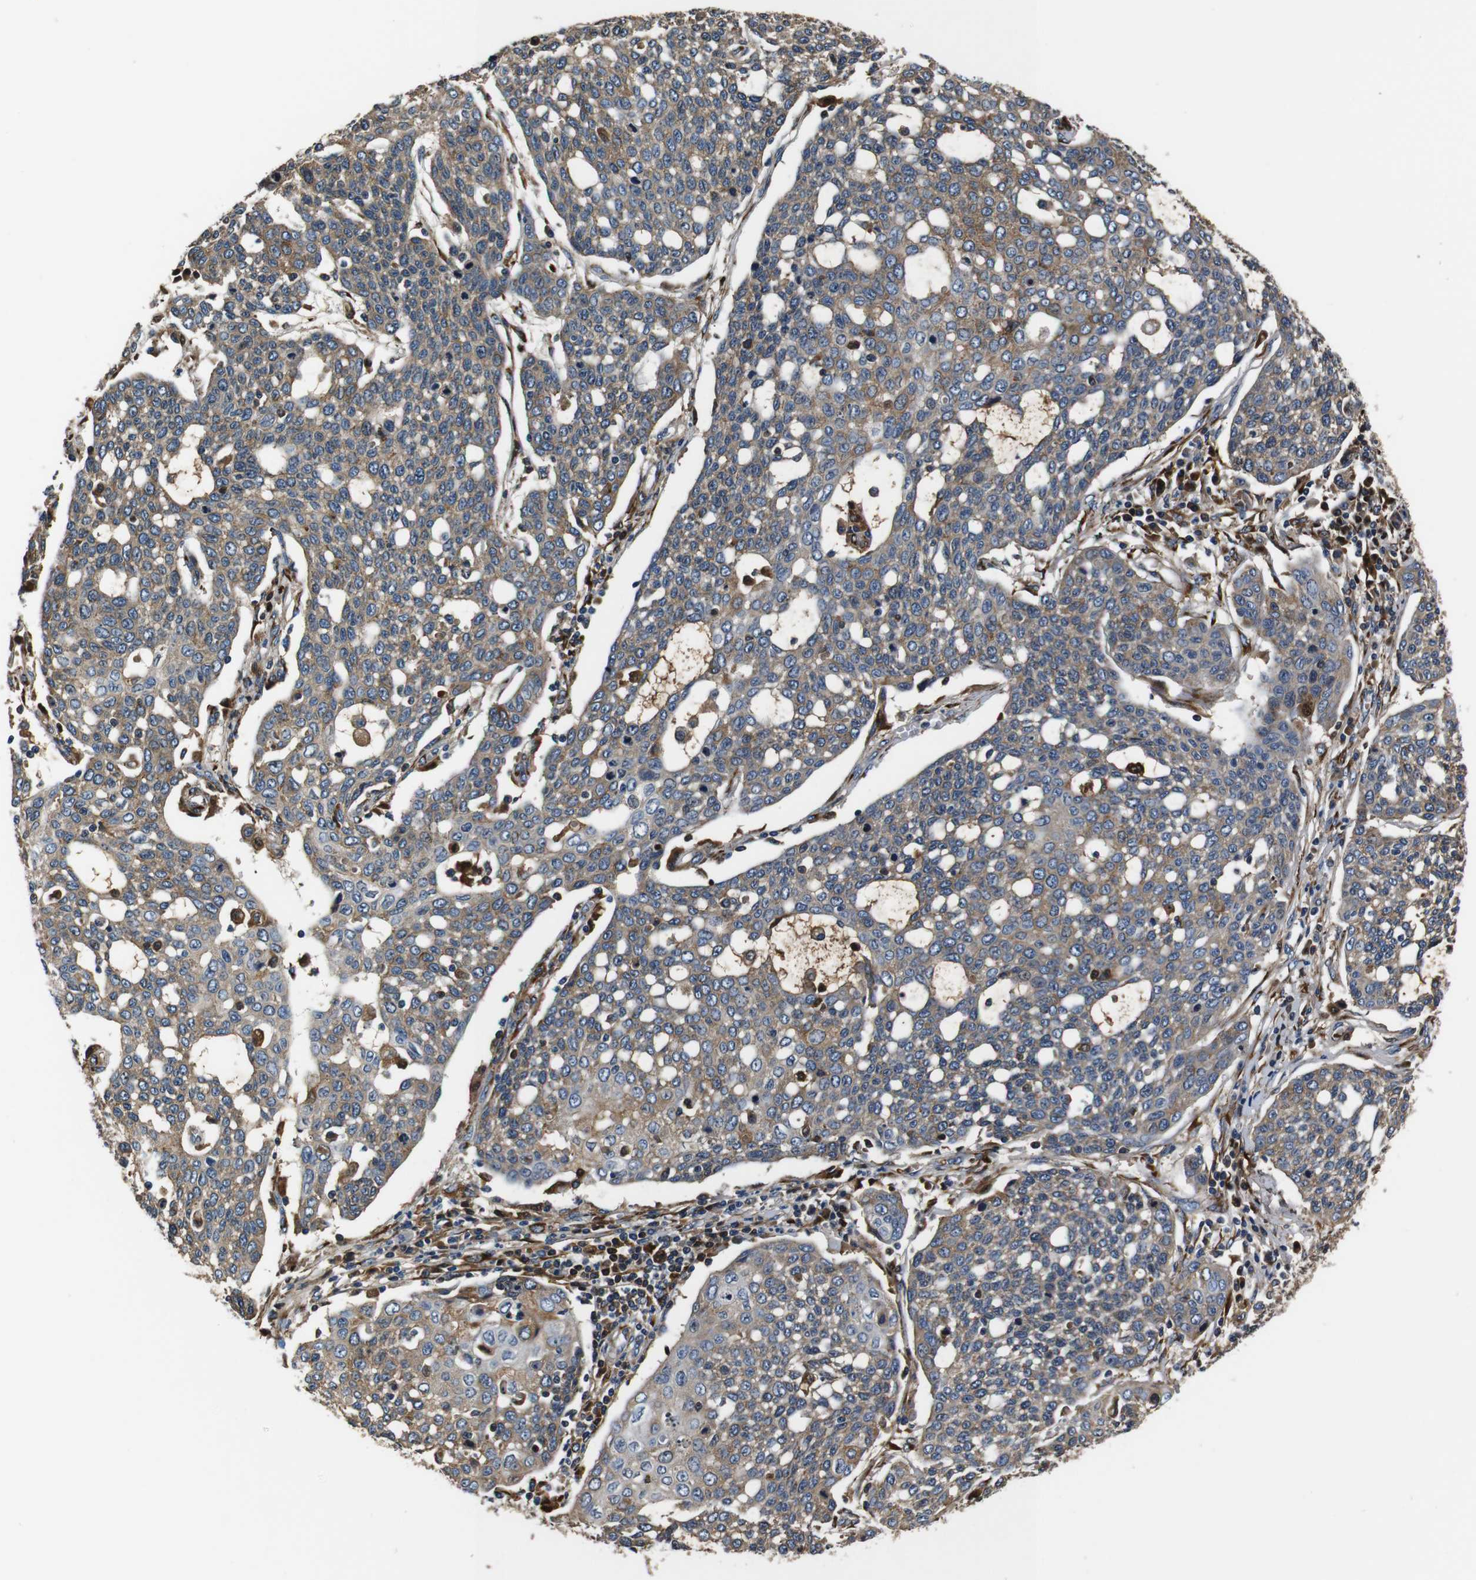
{"staining": {"intensity": "moderate", "quantity": ">75%", "location": "cytoplasmic/membranous"}, "tissue": "cervical cancer", "cell_type": "Tumor cells", "image_type": "cancer", "snomed": [{"axis": "morphology", "description": "Squamous cell carcinoma, NOS"}, {"axis": "topography", "description": "Cervix"}], "caption": "This image exhibits immunohistochemistry staining of cervical squamous cell carcinoma, with medium moderate cytoplasmic/membranous staining in approximately >75% of tumor cells.", "gene": "COL1A1", "patient": {"sex": "female", "age": 34}}